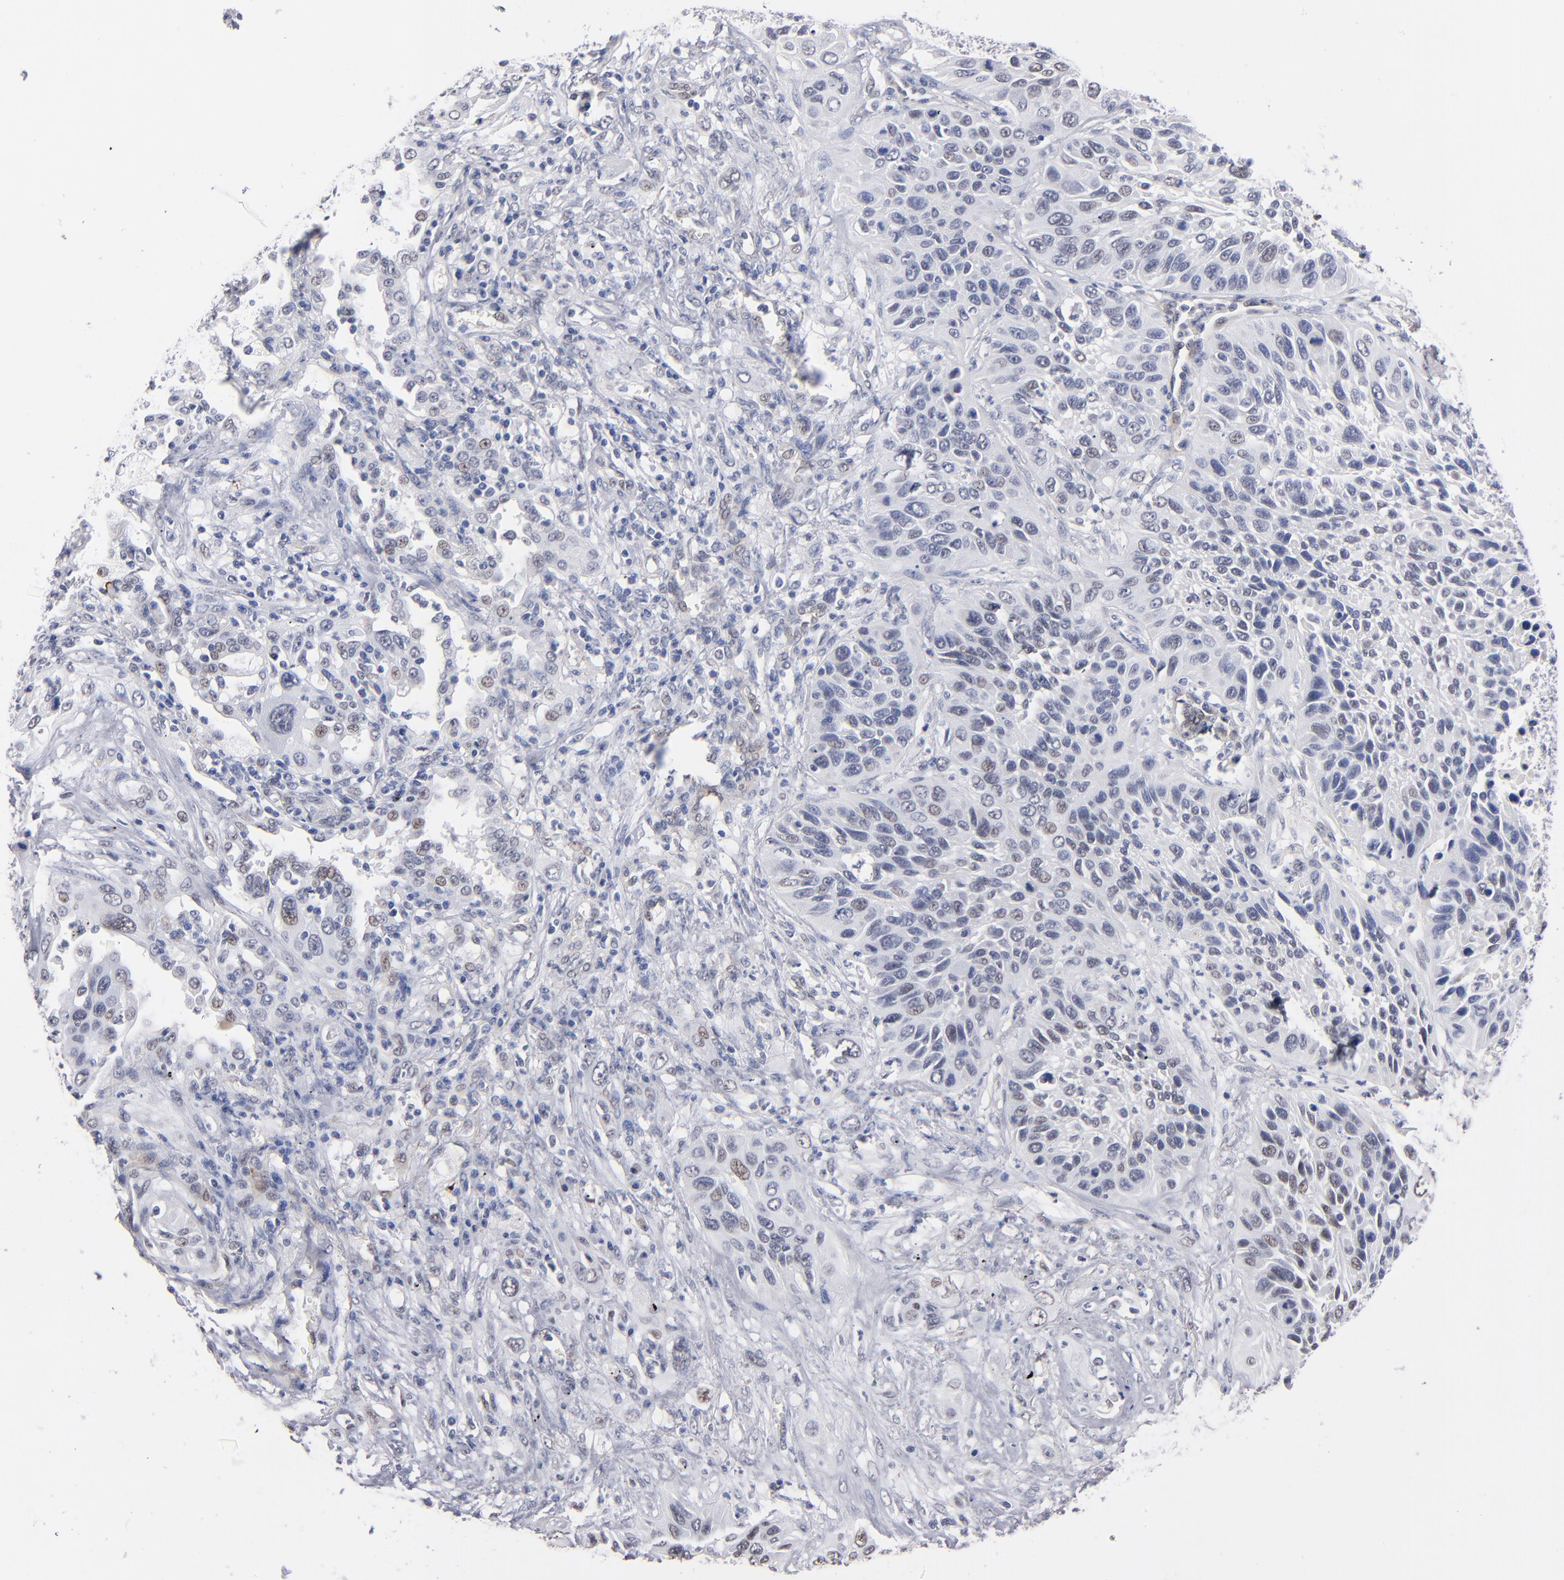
{"staining": {"intensity": "weak", "quantity": "<25%", "location": "nuclear"}, "tissue": "lung cancer", "cell_type": "Tumor cells", "image_type": "cancer", "snomed": [{"axis": "morphology", "description": "Squamous cell carcinoma, NOS"}, {"axis": "topography", "description": "Lung"}], "caption": "DAB immunohistochemical staining of lung cancer (squamous cell carcinoma) demonstrates no significant positivity in tumor cells. (DAB IHC with hematoxylin counter stain).", "gene": "MN1", "patient": {"sex": "female", "age": 76}}